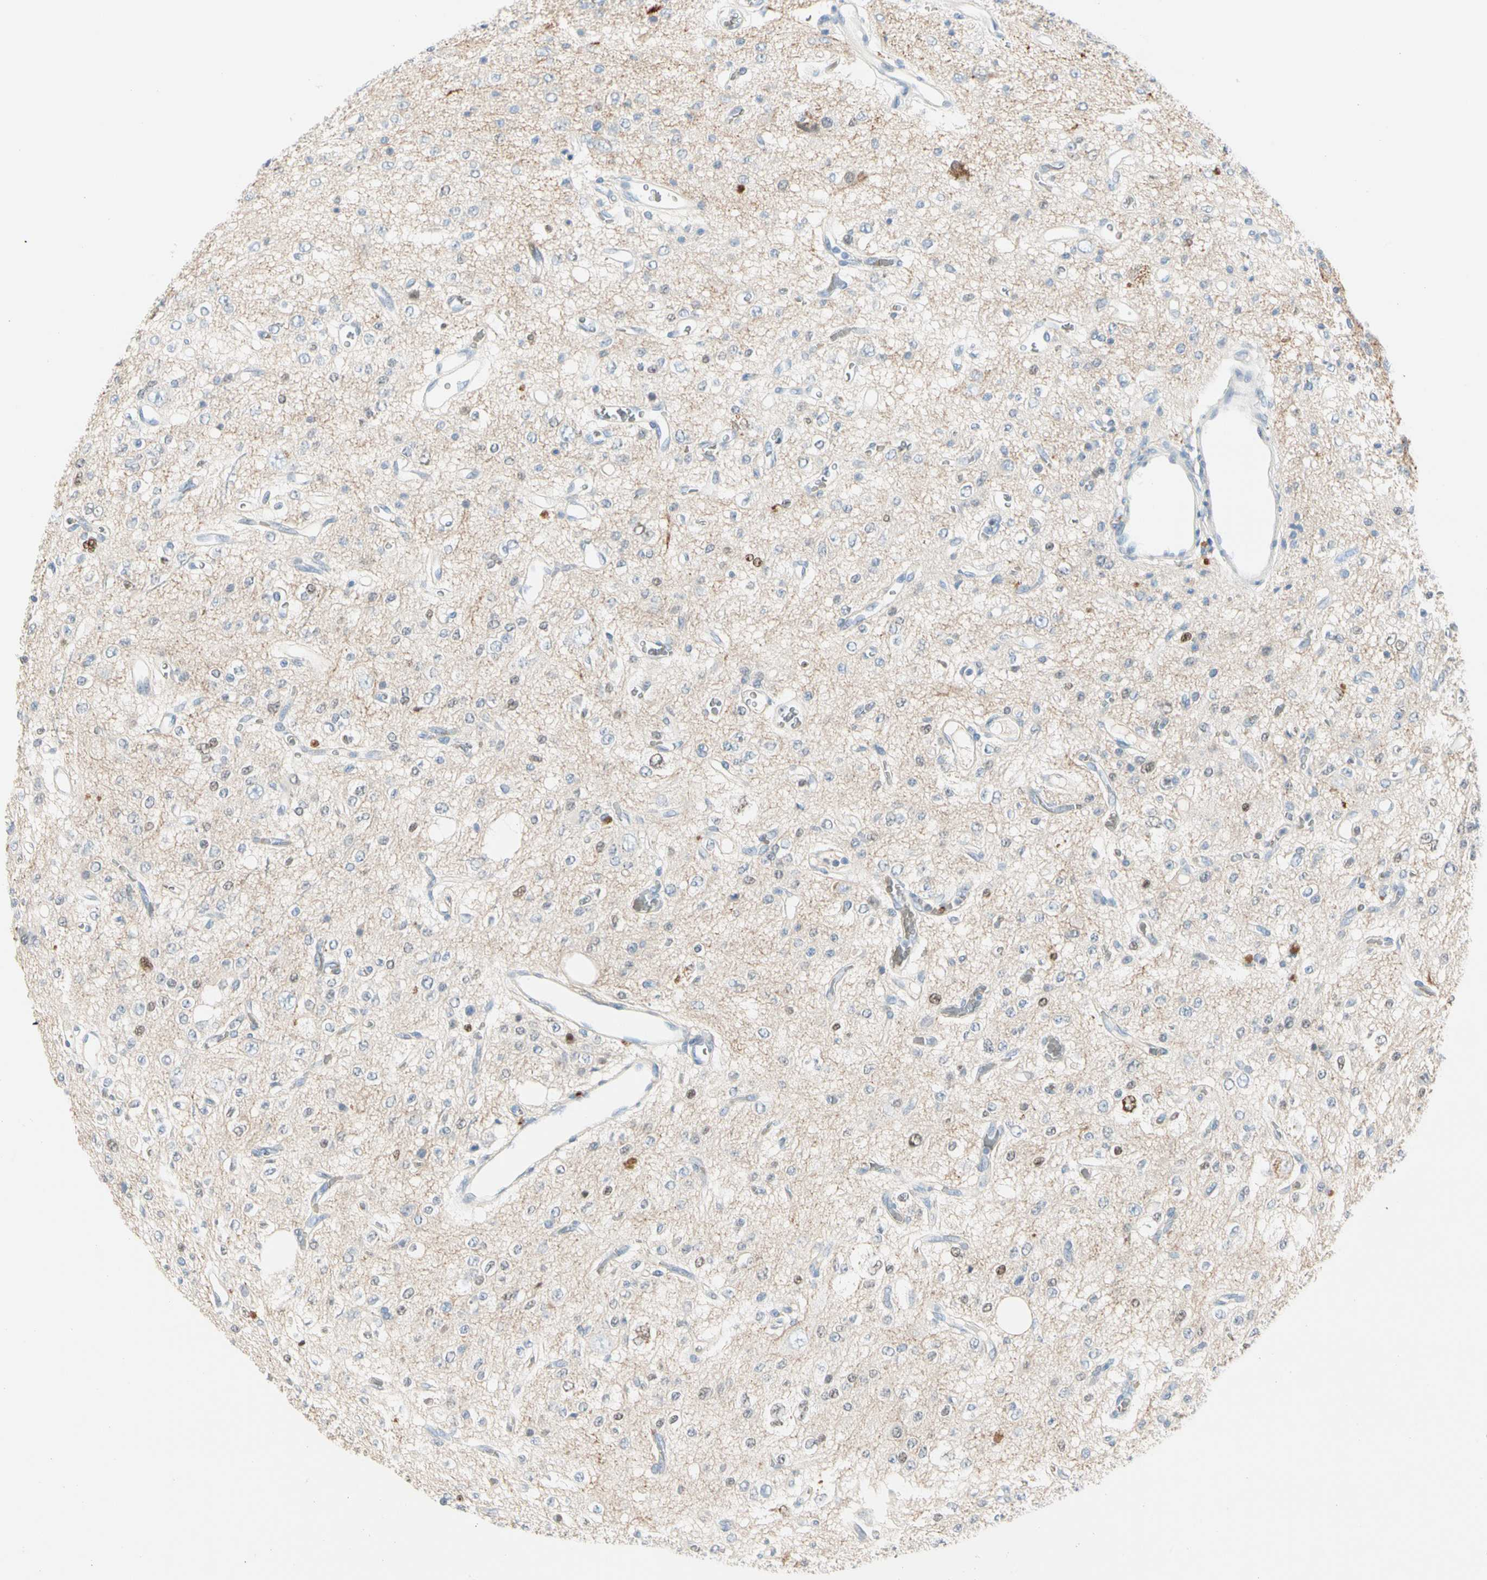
{"staining": {"intensity": "weak", "quantity": "25%-75%", "location": "cytoplasmic/membranous,nuclear"}, "tissue": "glioma", "cell_type": "Tumor cells", "image_type": "cancer", "snomed": [{"axis": "morphology", "description": "Glioma, malignant, Low grade"}, {"axis": "topography", "description": "Brain"}], "caption": "IHC (DAB (3,3'-diaminobenzidine)) staining of human malignant glioma (low-grade) reveals weak cytoplasmic/membranous and nuclear protein staining in about 25%-75% of tumor cells.", "gene": "CA1", "patient": {"sex": "male", "age": 38}}